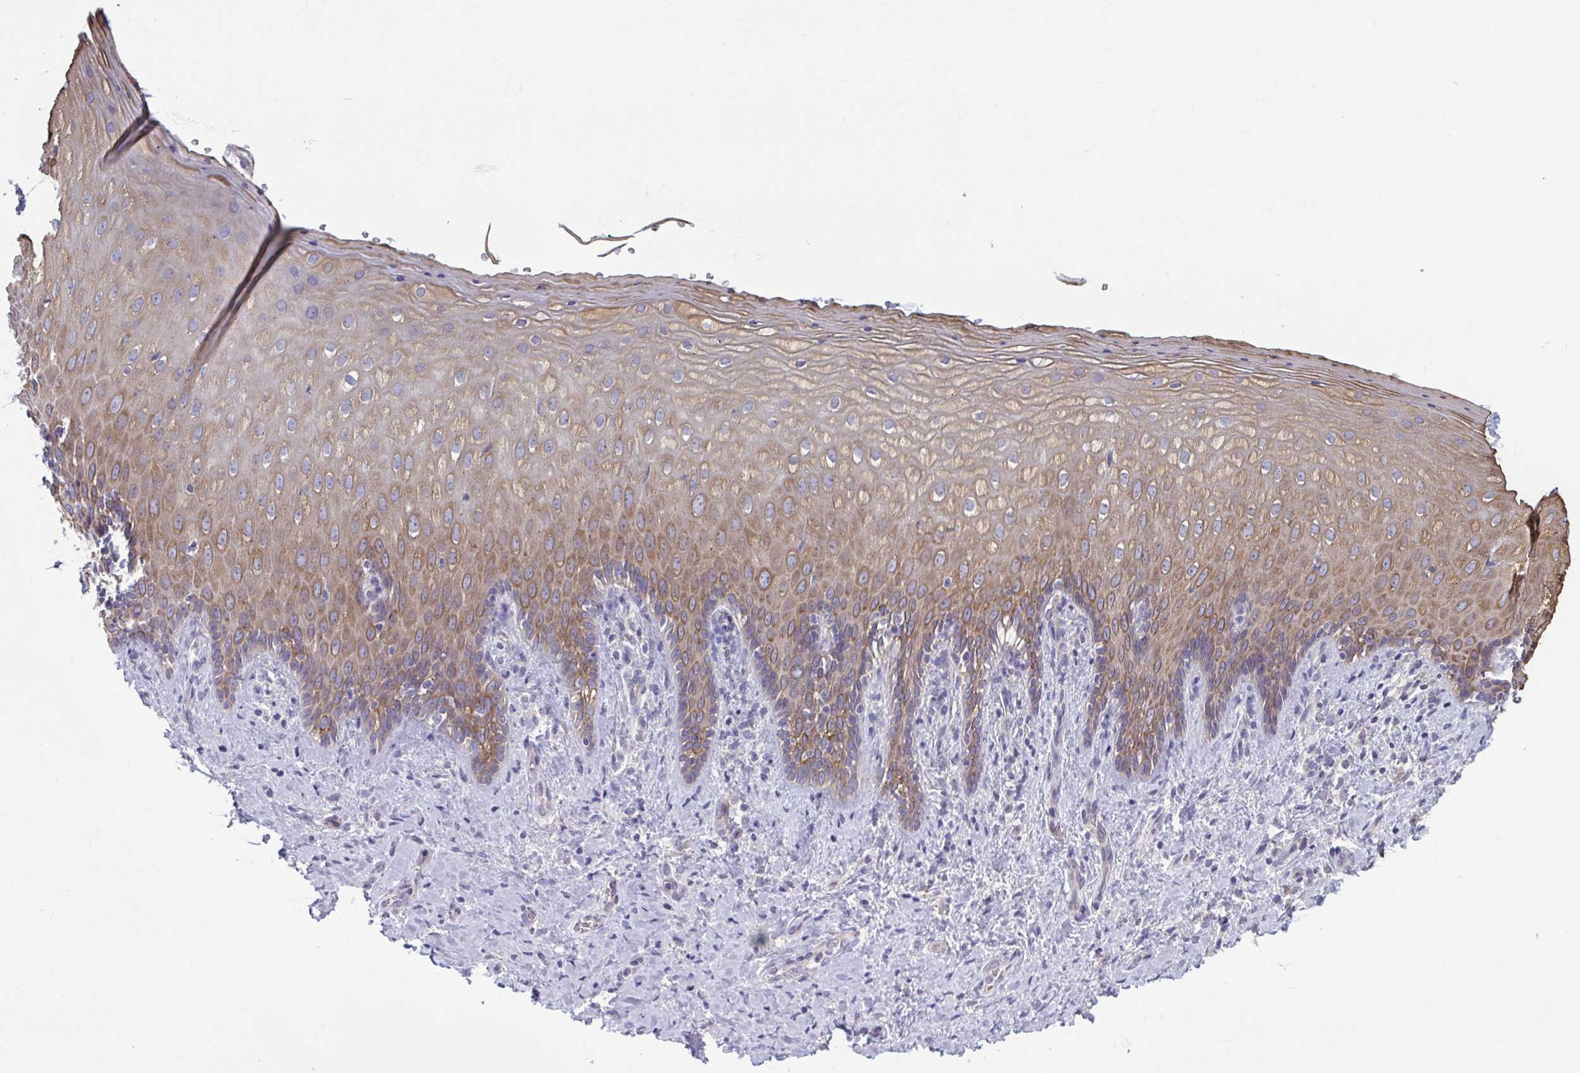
{"staining": {"intensity": "weak", "quantity": ">75%", "location": "cytoplasmic/membranous"}, "tissue": "vagina", "cell_type": "Squamous epithelial cells", "image_type": "normal", "snomed": [{"axis": "morphology", "description": "Normal tissue, NOS"}, {"axis": "topography", "description": "Vagina"}], "caption": "Weak cytoplasmic/membranous protein staining is seen in approximately >75% of squamous epithelial cells in vagina. (brown staining indicates protein expression, while blue staining denotes nuclei).", "gene": "TMEM108", "patient": {"sex": "female", "age": 42}}